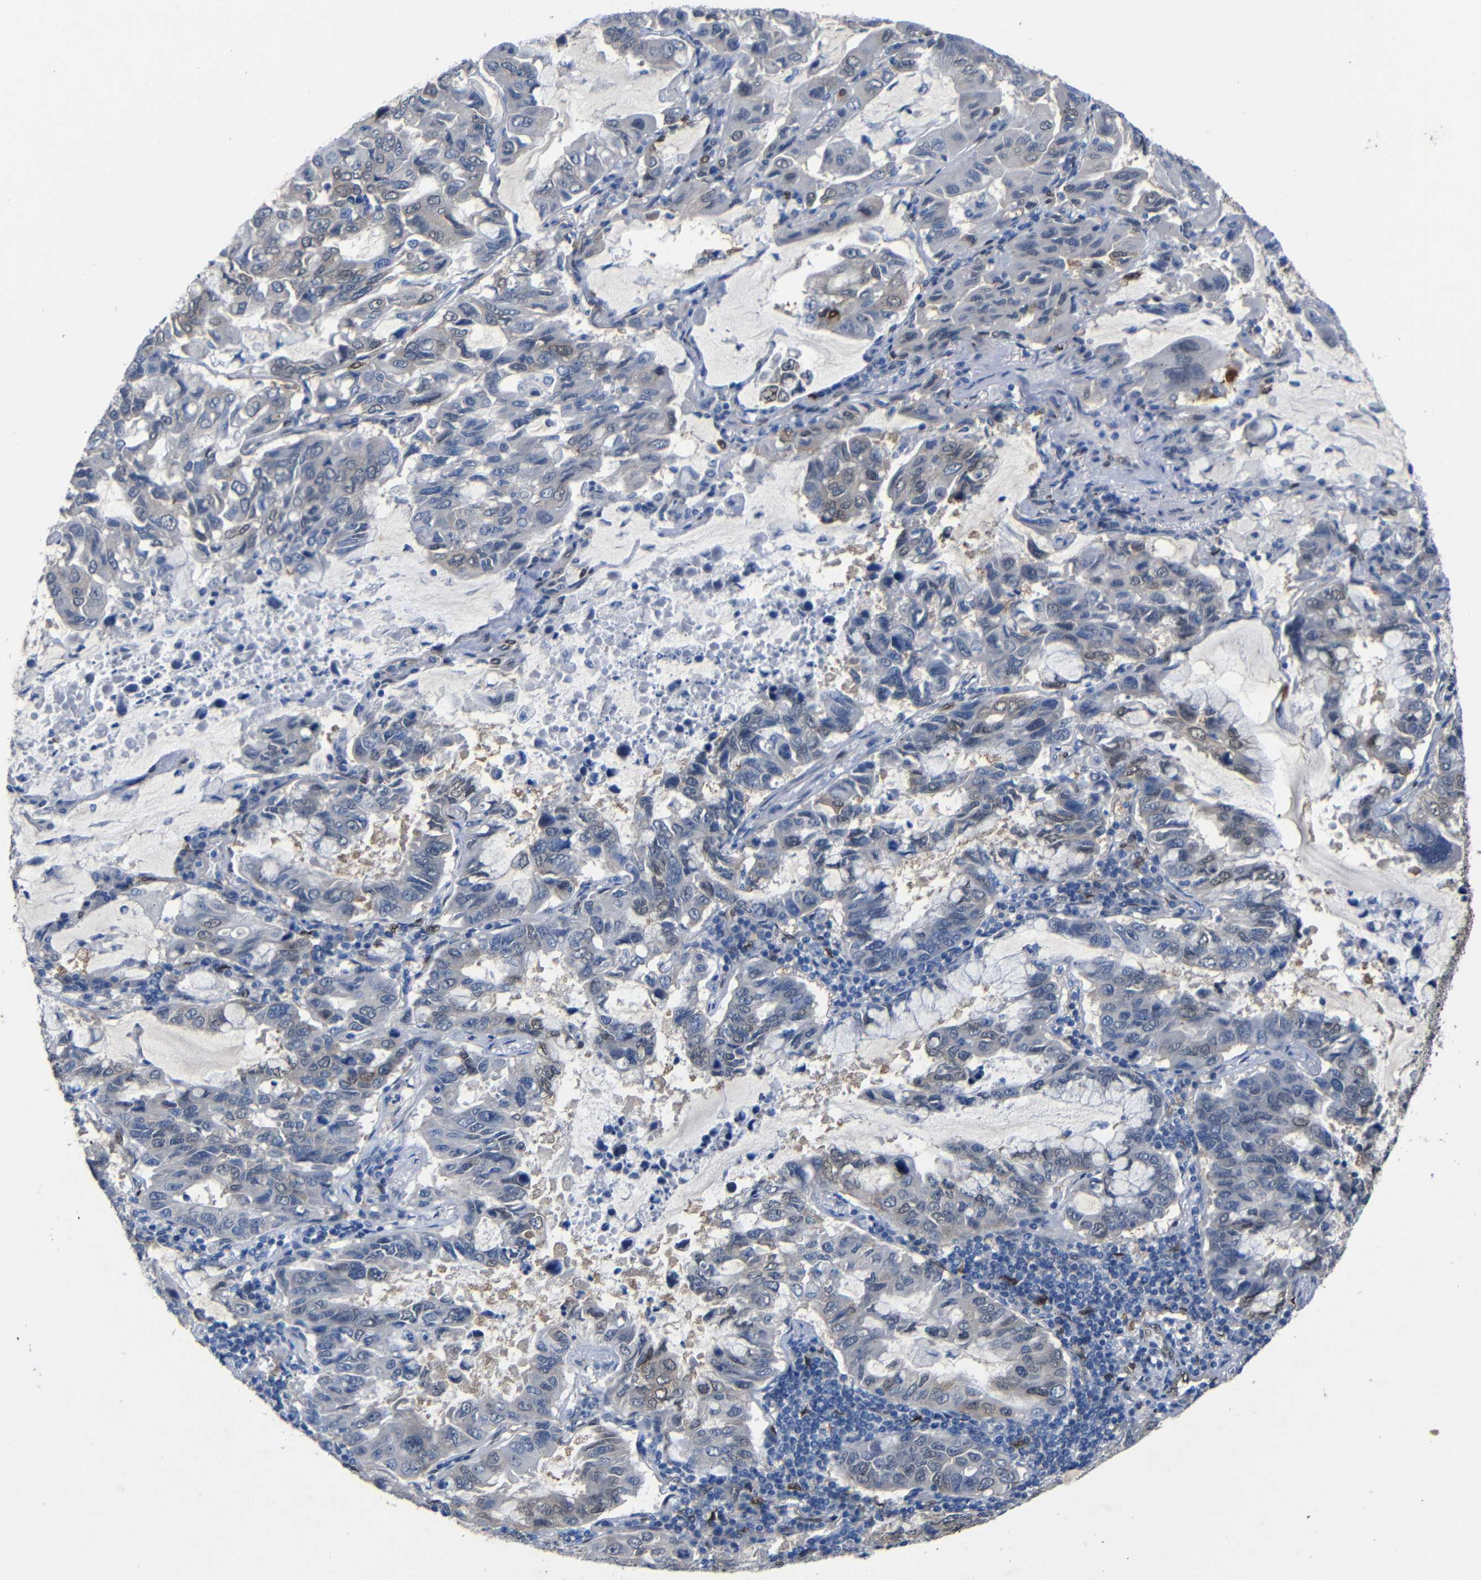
{"staining": {"intensity": "weak", "quantity": "<25%", "location": "cytoplasmic/membranous"}, "tissue": "lung cancer", "cell_type": "Tumor cells", "image_type": "cancer", "snomed": [{"axis": "morphology", "description": "Adenocarcinoma, NOS"}, {"axis": "topography", "description": "Lung"}], "caption": "DAB (3,3'-diaminobenzidine) immunohistochemical staining of human adenocarcinoma (lung) displays no significant expression in tumor cells.", "gene": "YAP1", "patient": {"sex": "male", "age": 64}}